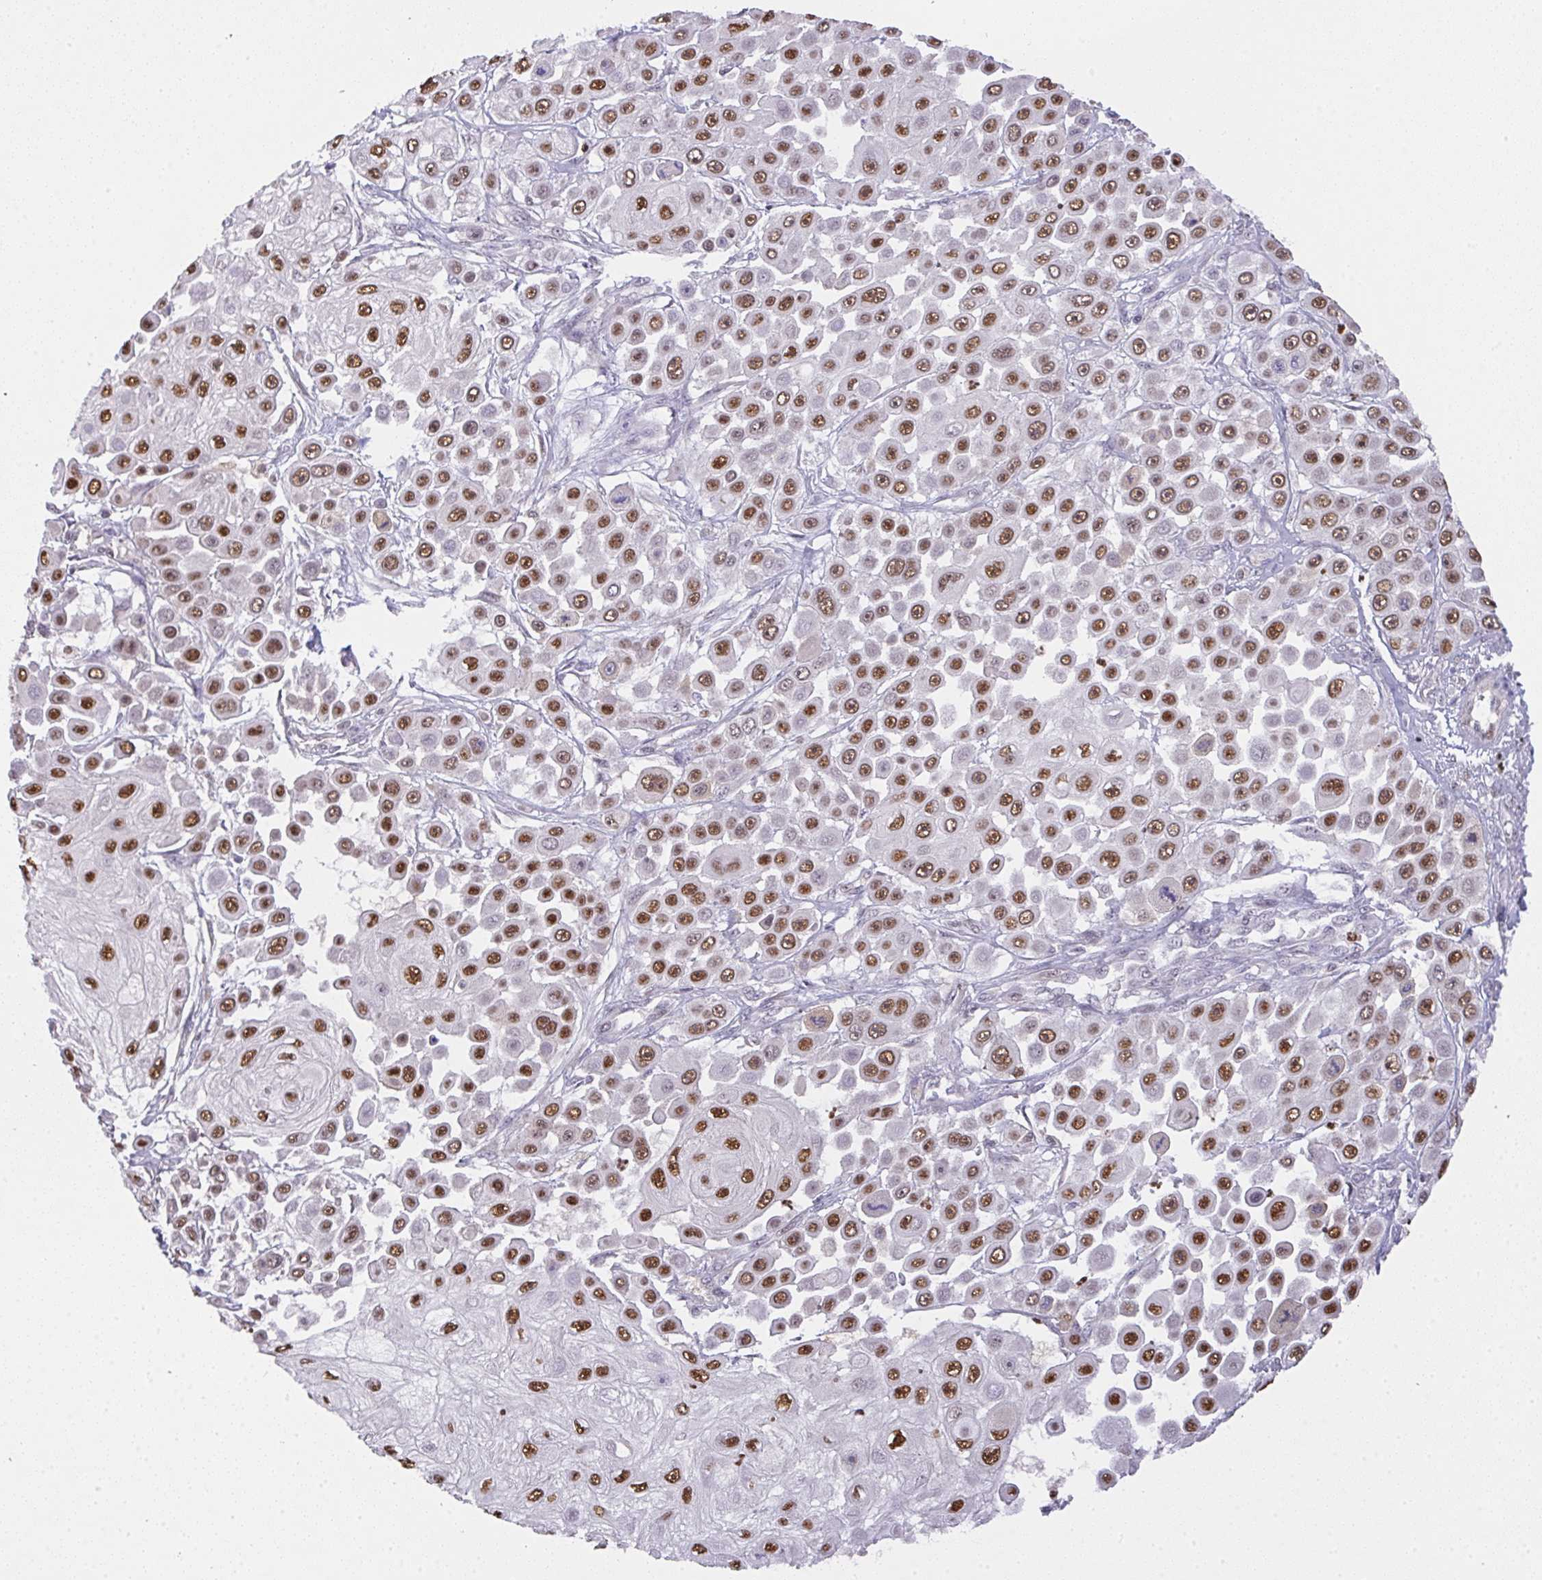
{"staining": {"intensity": "moderate", "quantity": ">75%", "location": "nuclear"}, "tissue": "skin cancer", "cell_type": "Tumor cells", "image_type": "cancer", "snomed": [{"axis": "morphology", "description": "Squamous cell carcinoma, NOS"}, {"axis": "topography", "description": "Skin"}], "caption": "Tumor cells display moderate nuclear staining in approximately >75% of cells in skin squamous cell carcinoma.", "gene": "BBX", "patient": {"sex": "male", "age": 67}}